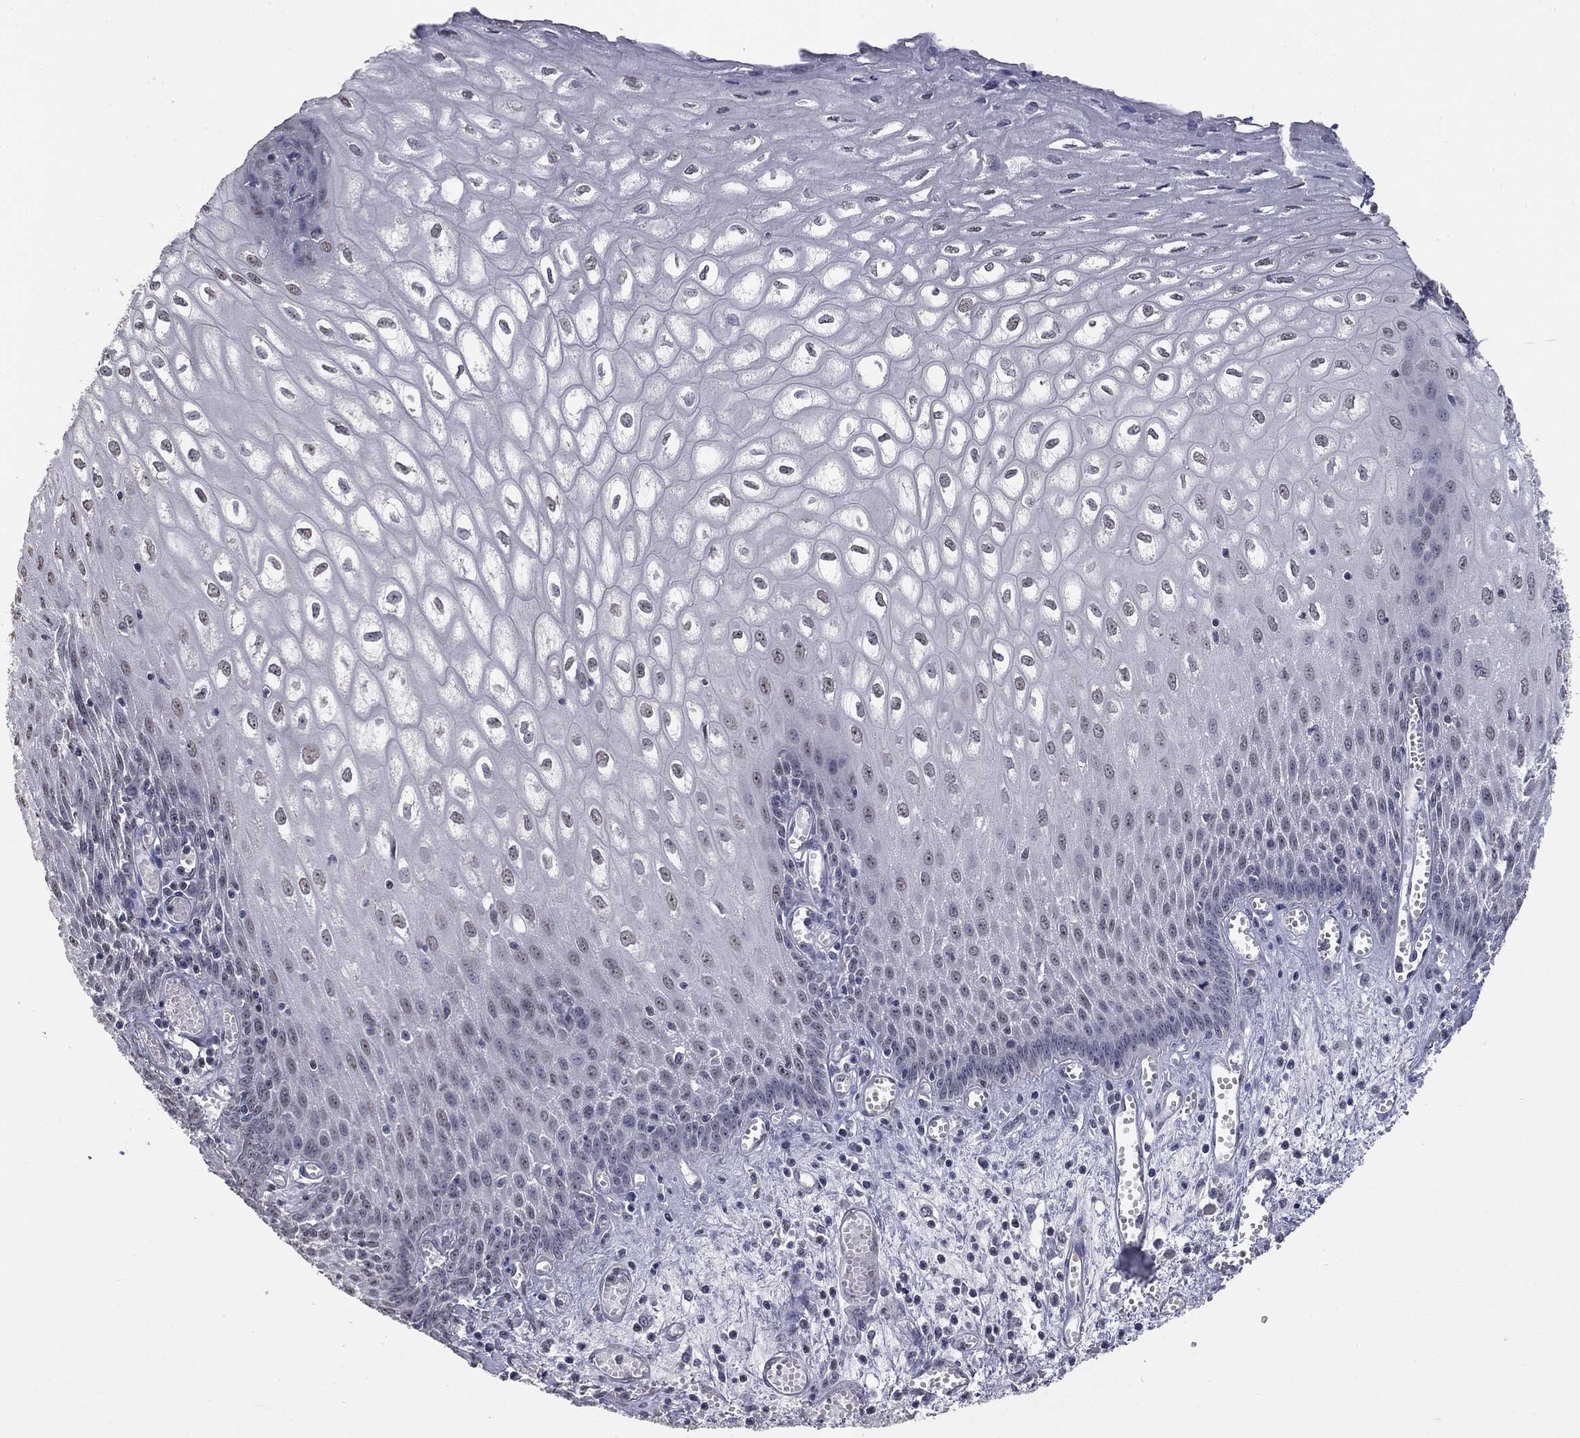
{"staining": {"intensity": "negative", "quantity": "none", "location": "none"}, "tissue": "esophagus", "cell_type": "Squamous epithelial cells", "image_type": "normal", "snomed": [{"axis": "morphology", "description": "Normal tissue, NOS"}, {"axis": "topography", "description": "Esophagus"}], "caption": "Immunohistochemical staining of benign esophagus demonstrates no significant positivity in squamous epithelial cells.", "gene": "SPATA33", "patient": {"sex": "male", "age": 58}}